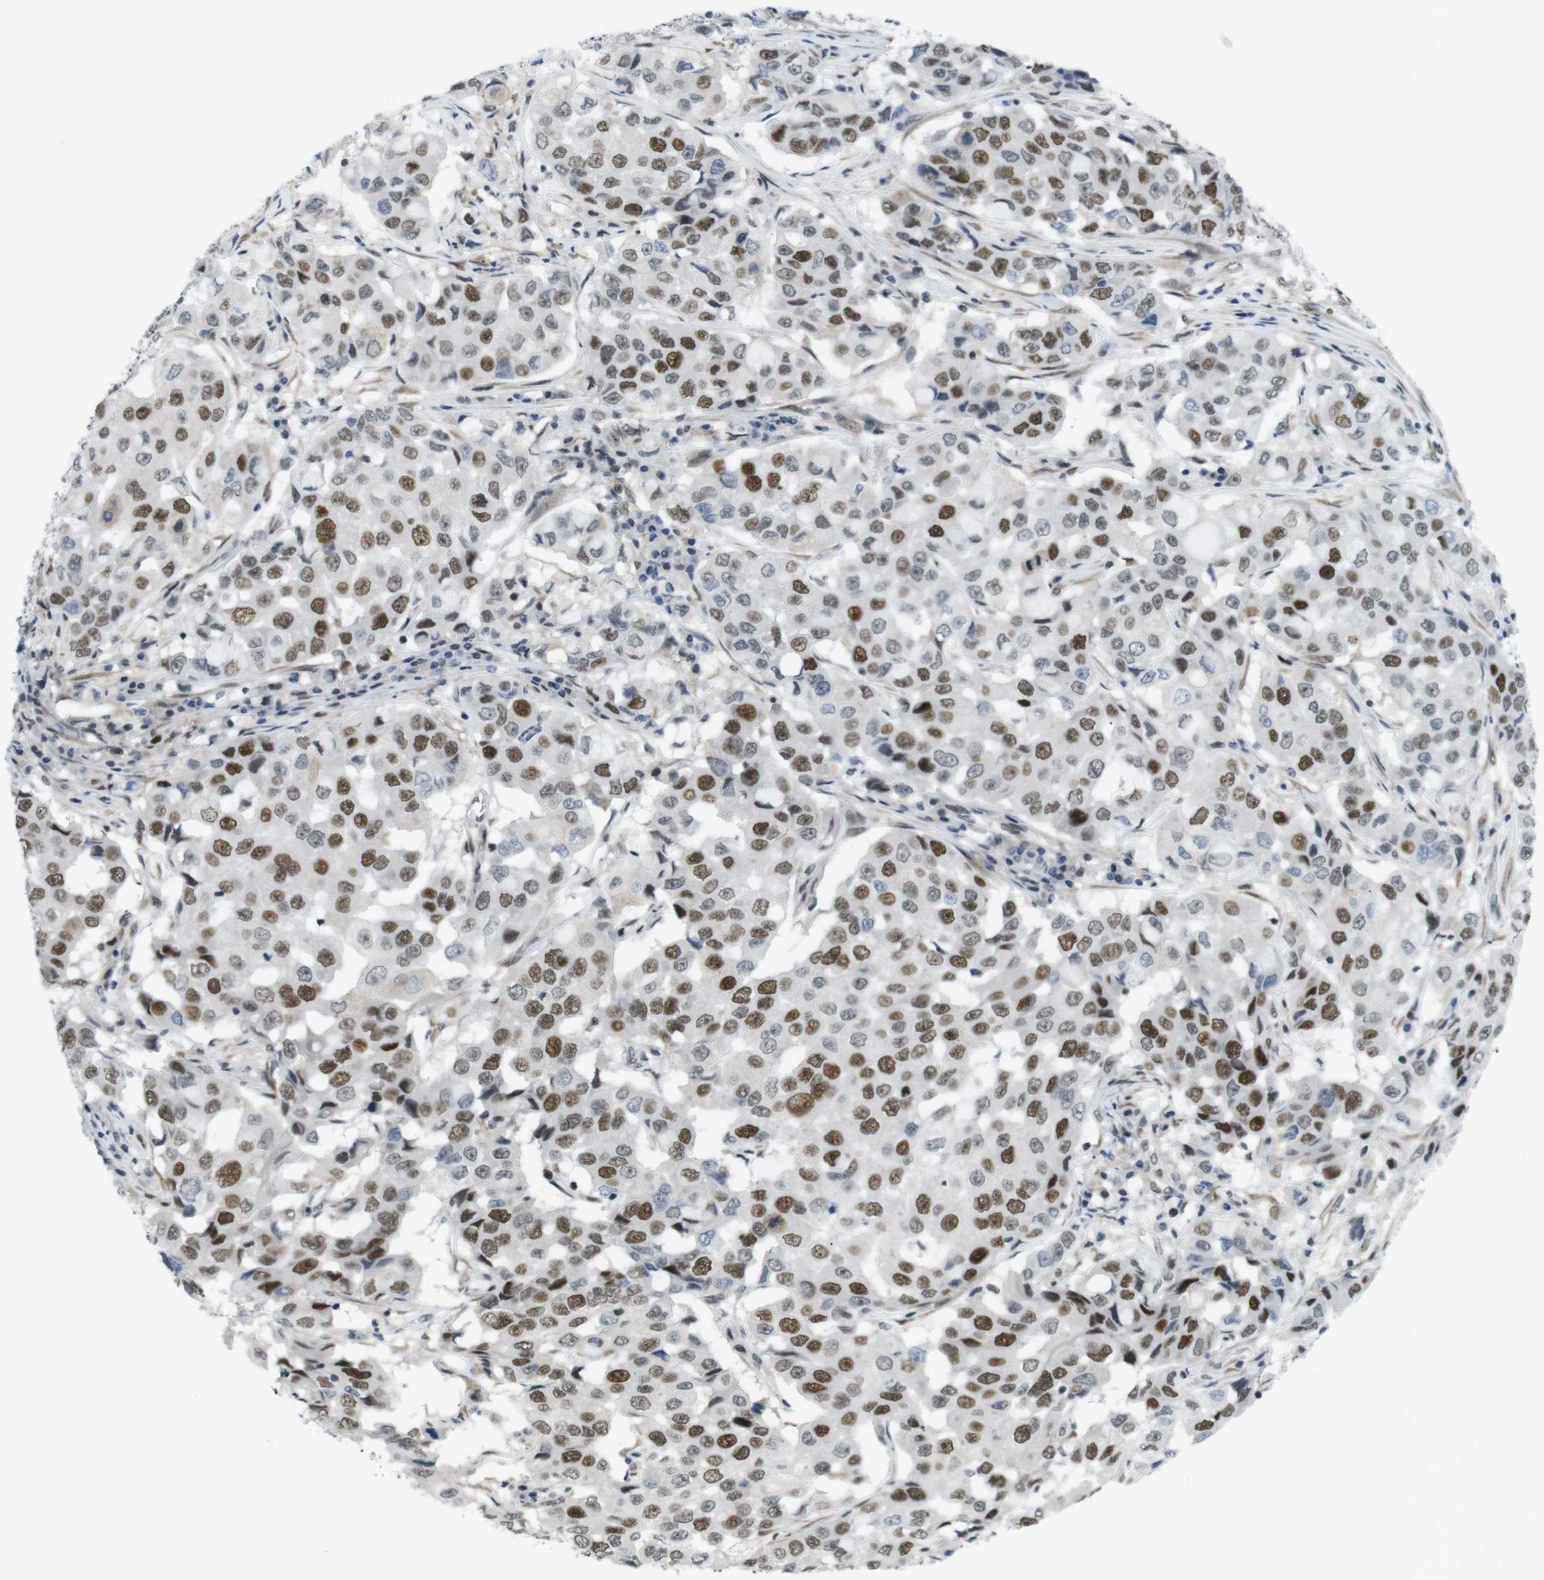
{"staining": {"intensity": "moderate", "quantity": ">75%", "location": "nuclear"}, "tissue": "breast cancer", "cell_type": "Tumor cells", "image_type": "cancer", "snomed": [{"axis": "morphology", "description": "Duct carcinoma"}, {"axis": "topography", "description": "Breast"}], "caption": "The micrograph displays a brown stain indicating the presence of a protein in the nuclear of tumor cells in breast cancer (intraductal carcinoma).", "gene": "SMCO2", "patient": {"sex": "female", "age": 27}}